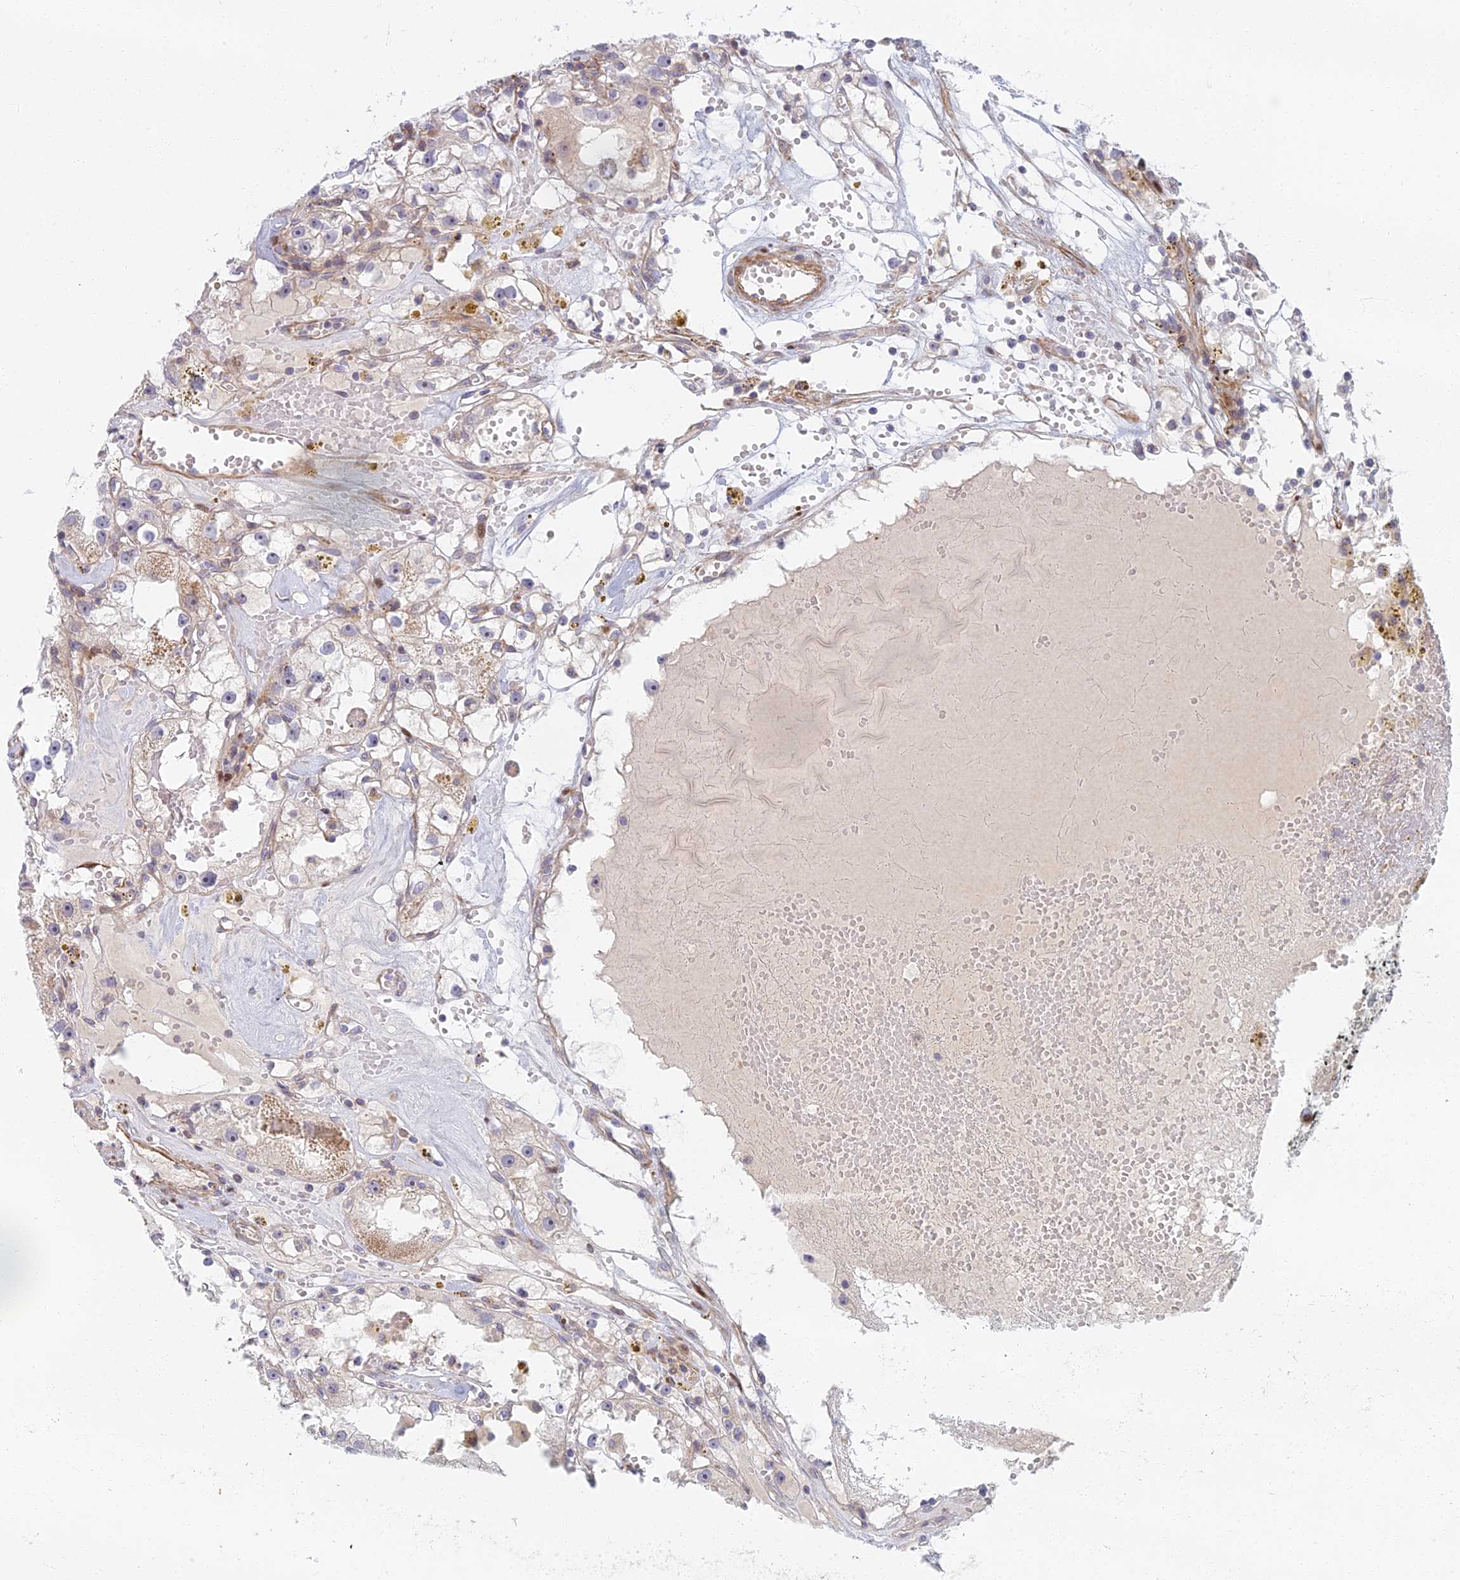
{"staining": {"intensity": "negative", "quantity": "none", "location": "none"}, "tissue": "renal cancer", "cell_type": "Tumor cells", "image_type": "cancer", "snomed": [{"axis": "morphology", "description": "Adenocarcinoma, NOS"}, {"axis": "topography", "description": "Kidney"}], "caption": "This is a image of IHC staining of renal cancer, which shows no expression in tumor cells.", "gene": "C15orf40", "patient": {"sex": "male", "age": 56}}